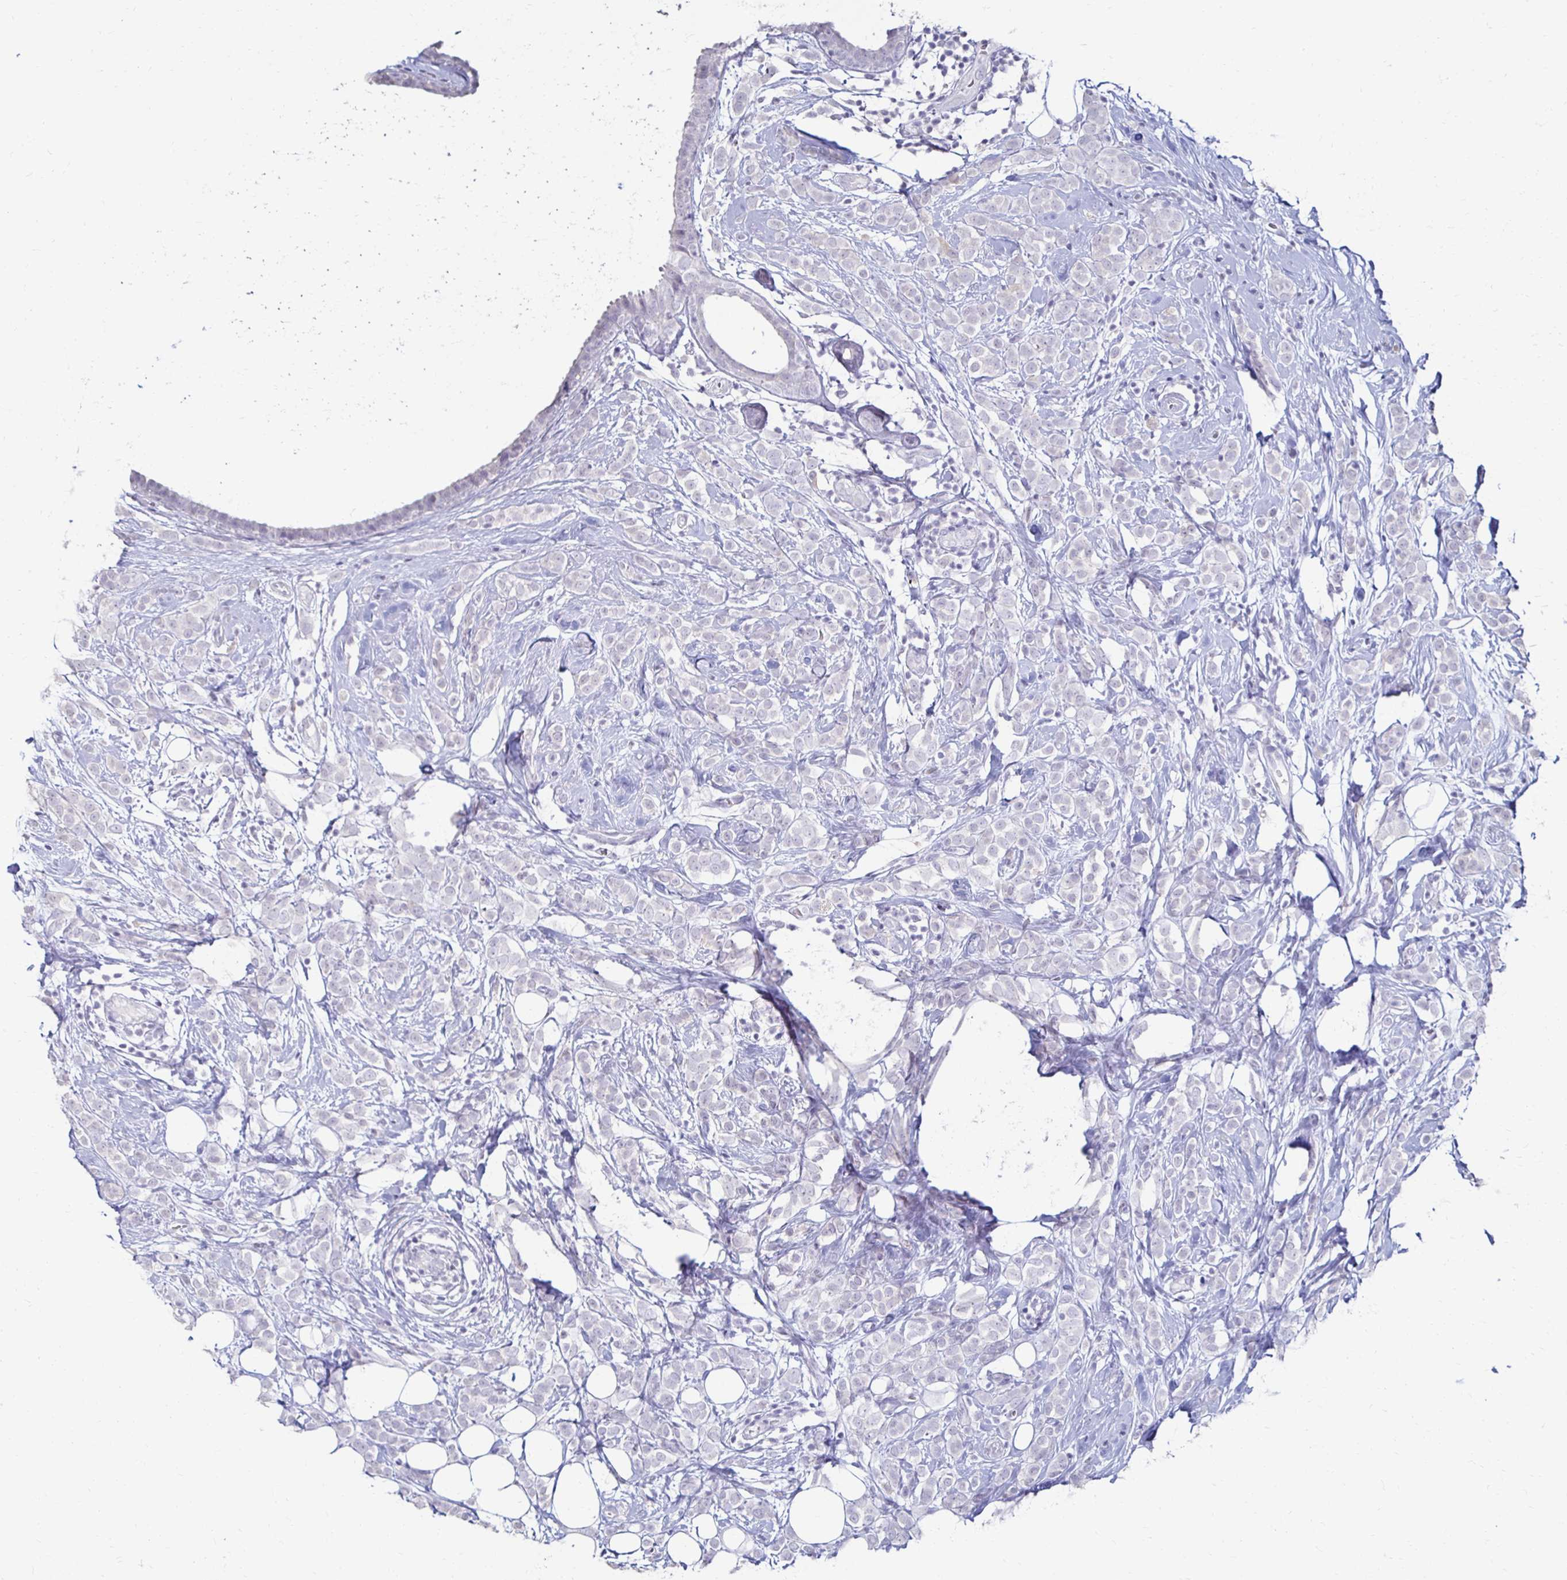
{"staining": {"intensity": "negative", "quantity": "none", "location": "none"}, "tissue": "breast cancer", "cell_type": "Tumor cells", "image_type": "cancer", "snomed": [{"axis": "morphology", "description": "Lobular carcinoma"}, {"axis": "topography", "description": "Breast"}], "caption": "Photomicrograph shows no significant protein positivity in tumor cells of lobular carcinoma (breast).", "gene": "TOMM34", "patient": {"sex": "female", "age": 49}}